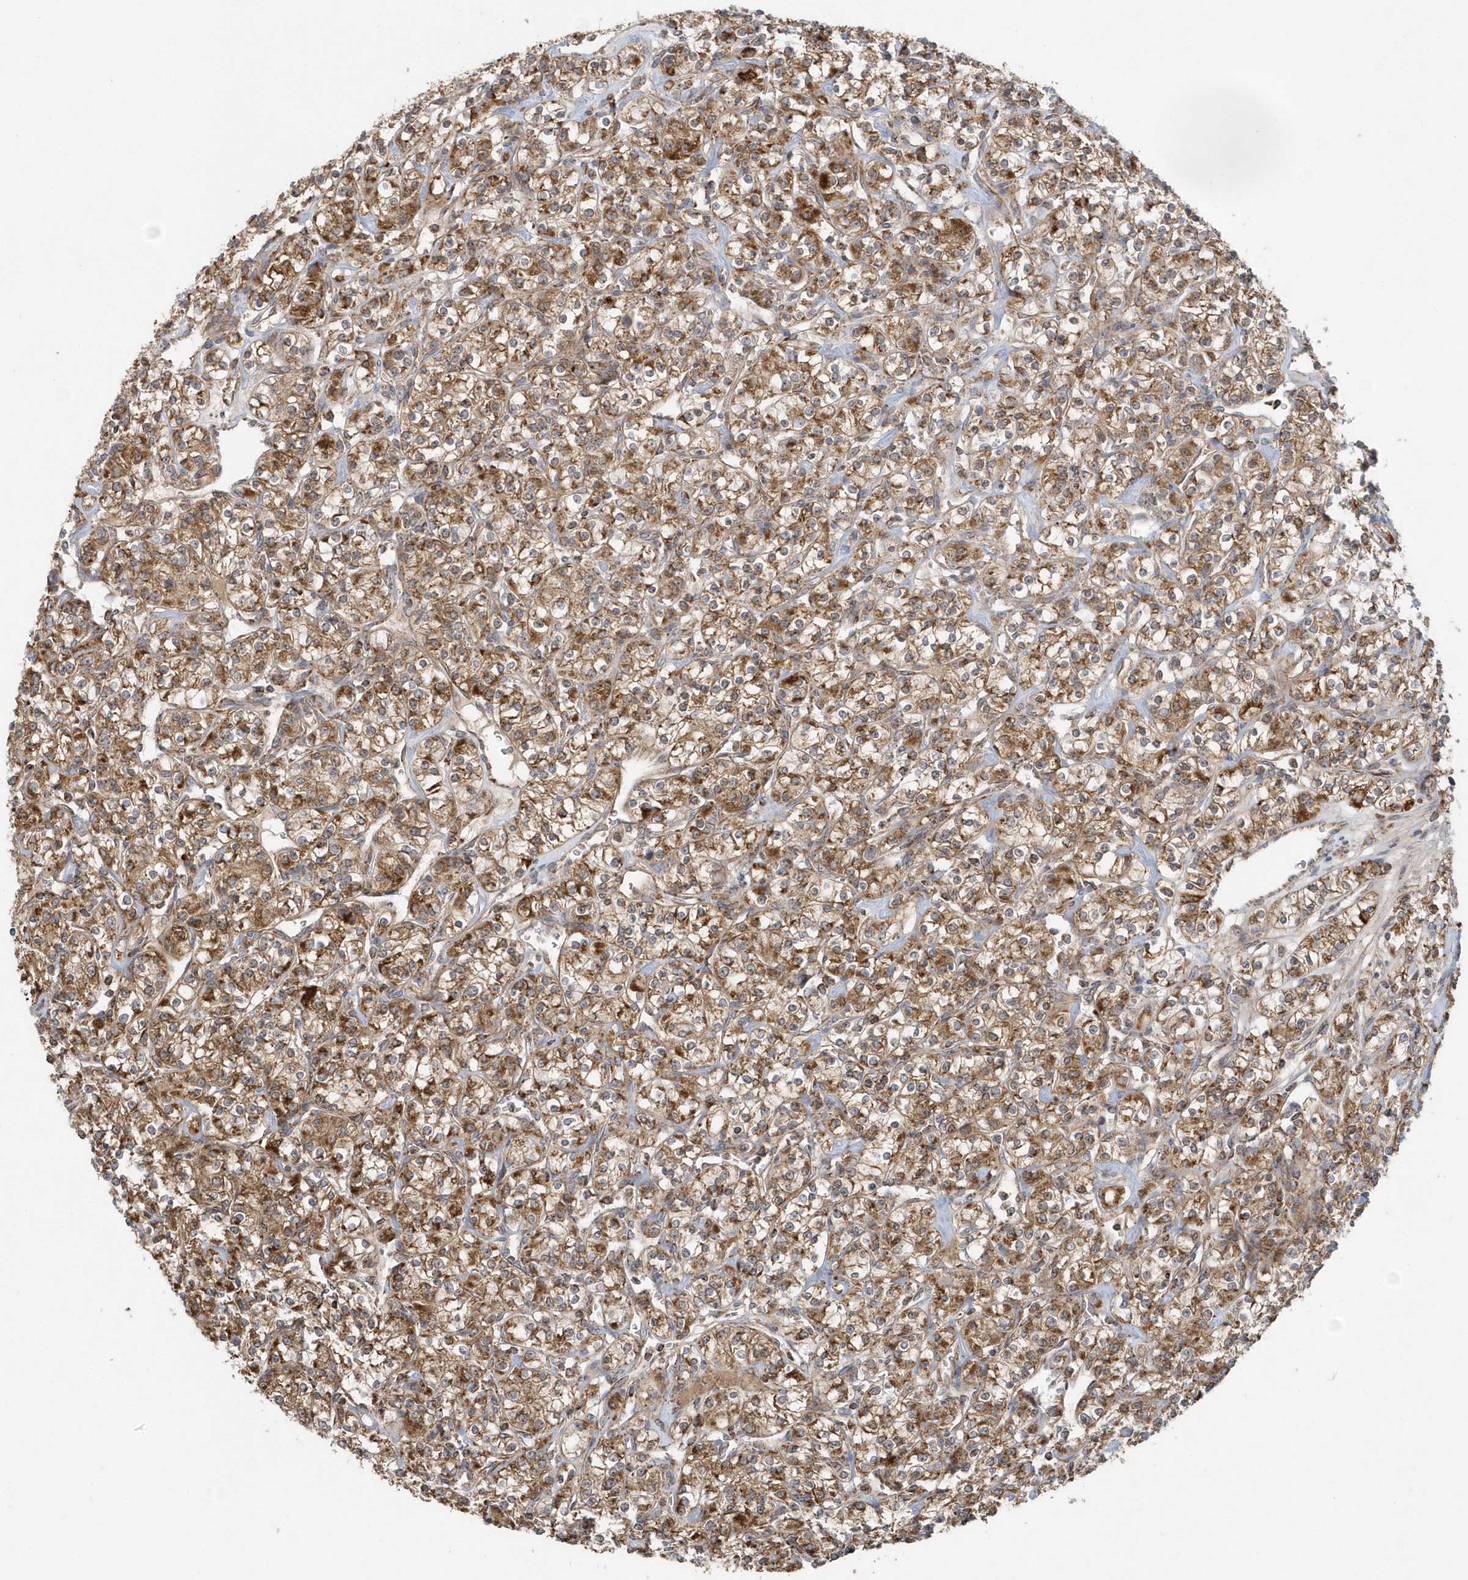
{"staining": {"intensity": "moderate", "quantity": ">75%", "location": "cytoplasmic/membranous"}, "tissue": "renal cancer", "cell_type": "Tumor cells", "image_type": "cancer", "snomed": [{"axis": "morphology", "description": "Adenocarcinoma, NOS"}, {"axis": "topography", "description": "Kidney"}], "caption": "Immunohistochemistry image of adenocarcinoma (renal) stained for a protein (brown), which reveals medium levels of moderate cytoplasmic/membranous positivity in approximately >75% of tumor cells.", "gene": "PPP1R7", "patient": {"sex": "male", "age": 77}}